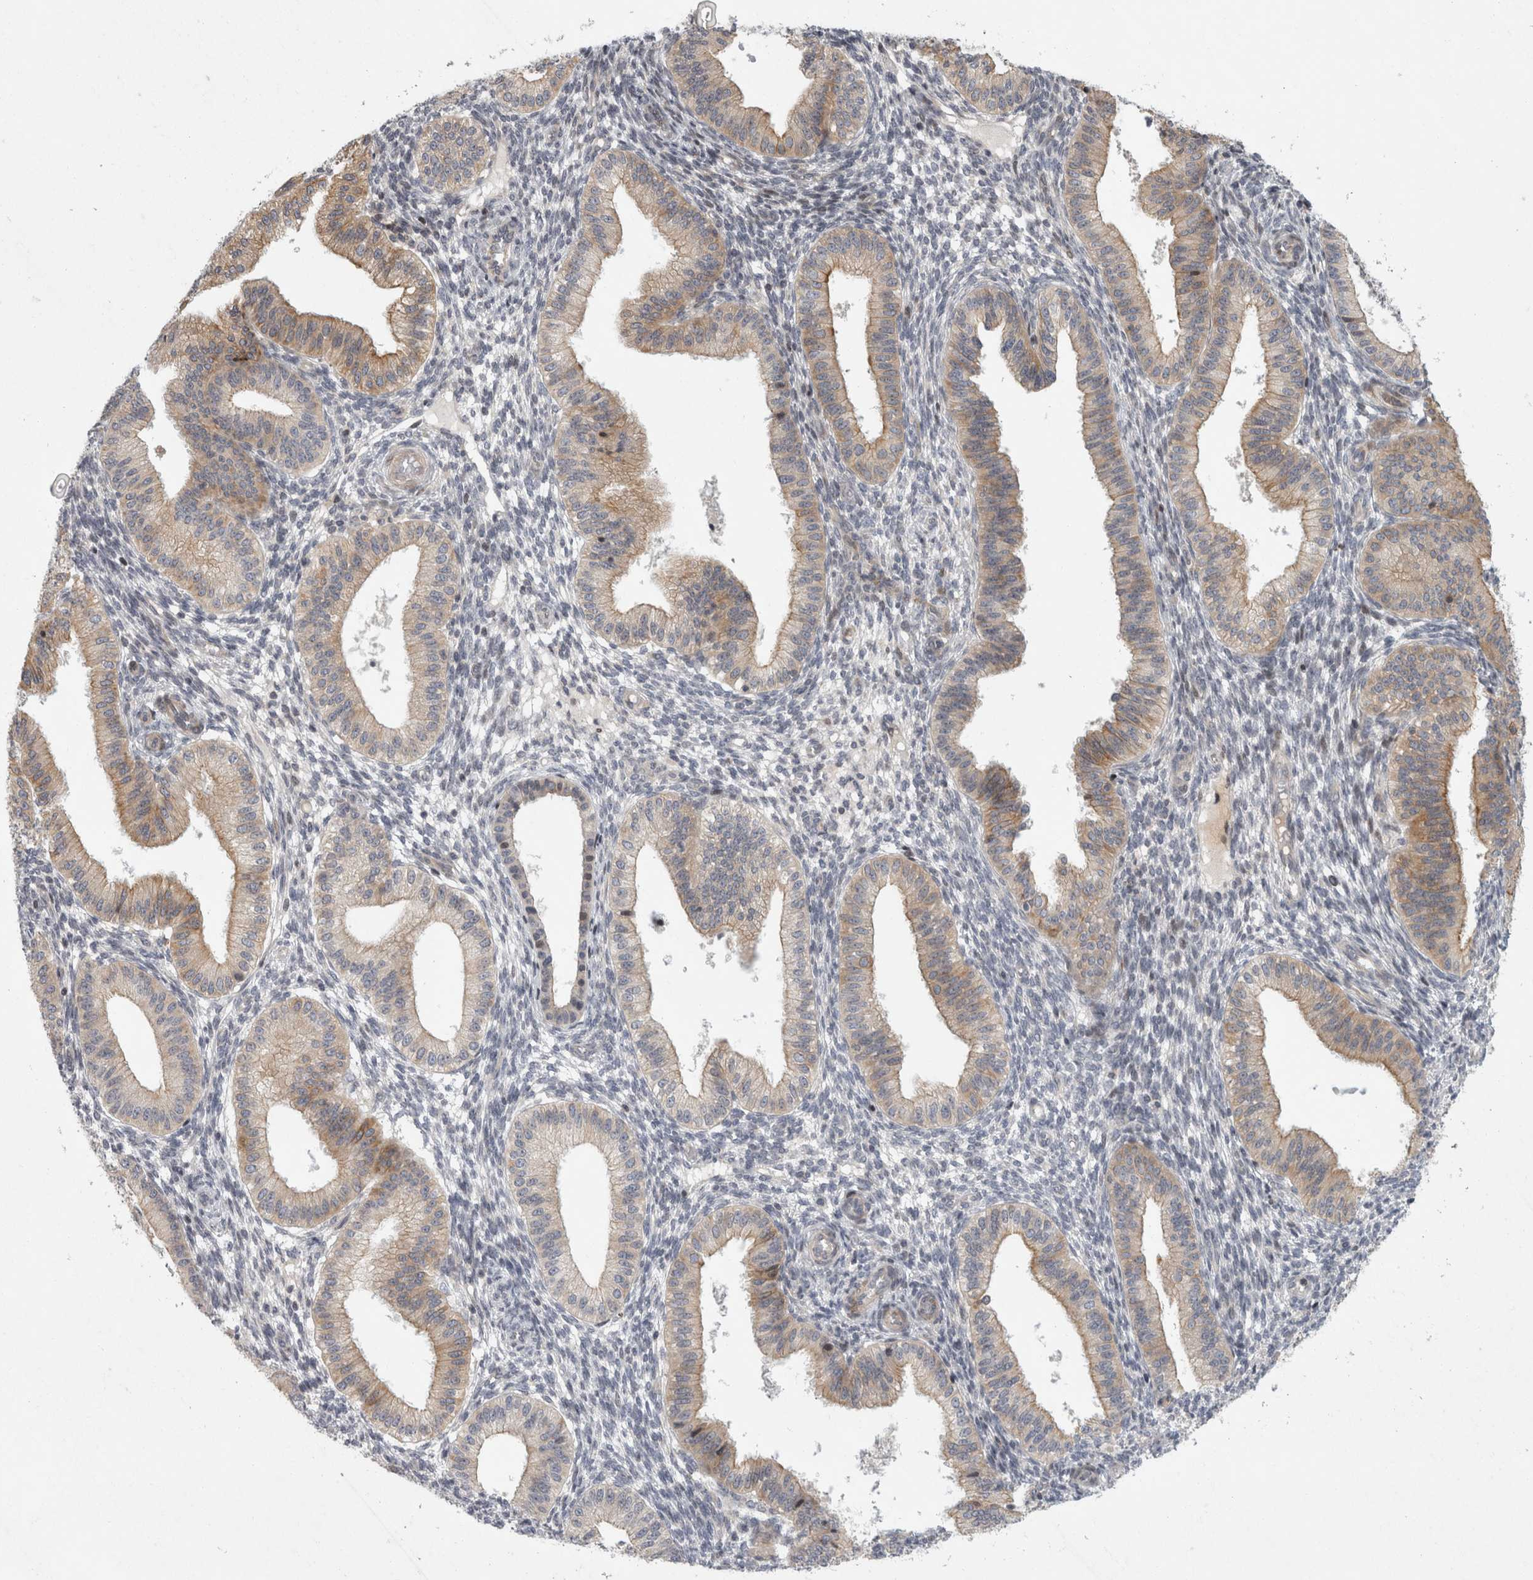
{"staining": {"intensity": "negative", "quantity": "none", "location": "none"}, "tissue": "endometrium", "cell_type": "Cells in endometrial stroma", "image_type": "normal", "snomed": [{"axis": "morphology", "description": "Normal tissue, NOS"}, {"axis": "topography", "description": "Endometrium"}], "caption": "DAB immunohistochemical staining of normal human endometrium demonstrates no significant staining in cells in endometrial stroma. (Brightfield microscopy of DAB (3,3'-diaminobenzidine) immunohistochemistry at high magnification).", "gene": "UTP25", "patient": {"sex": "female", "age": 39}}